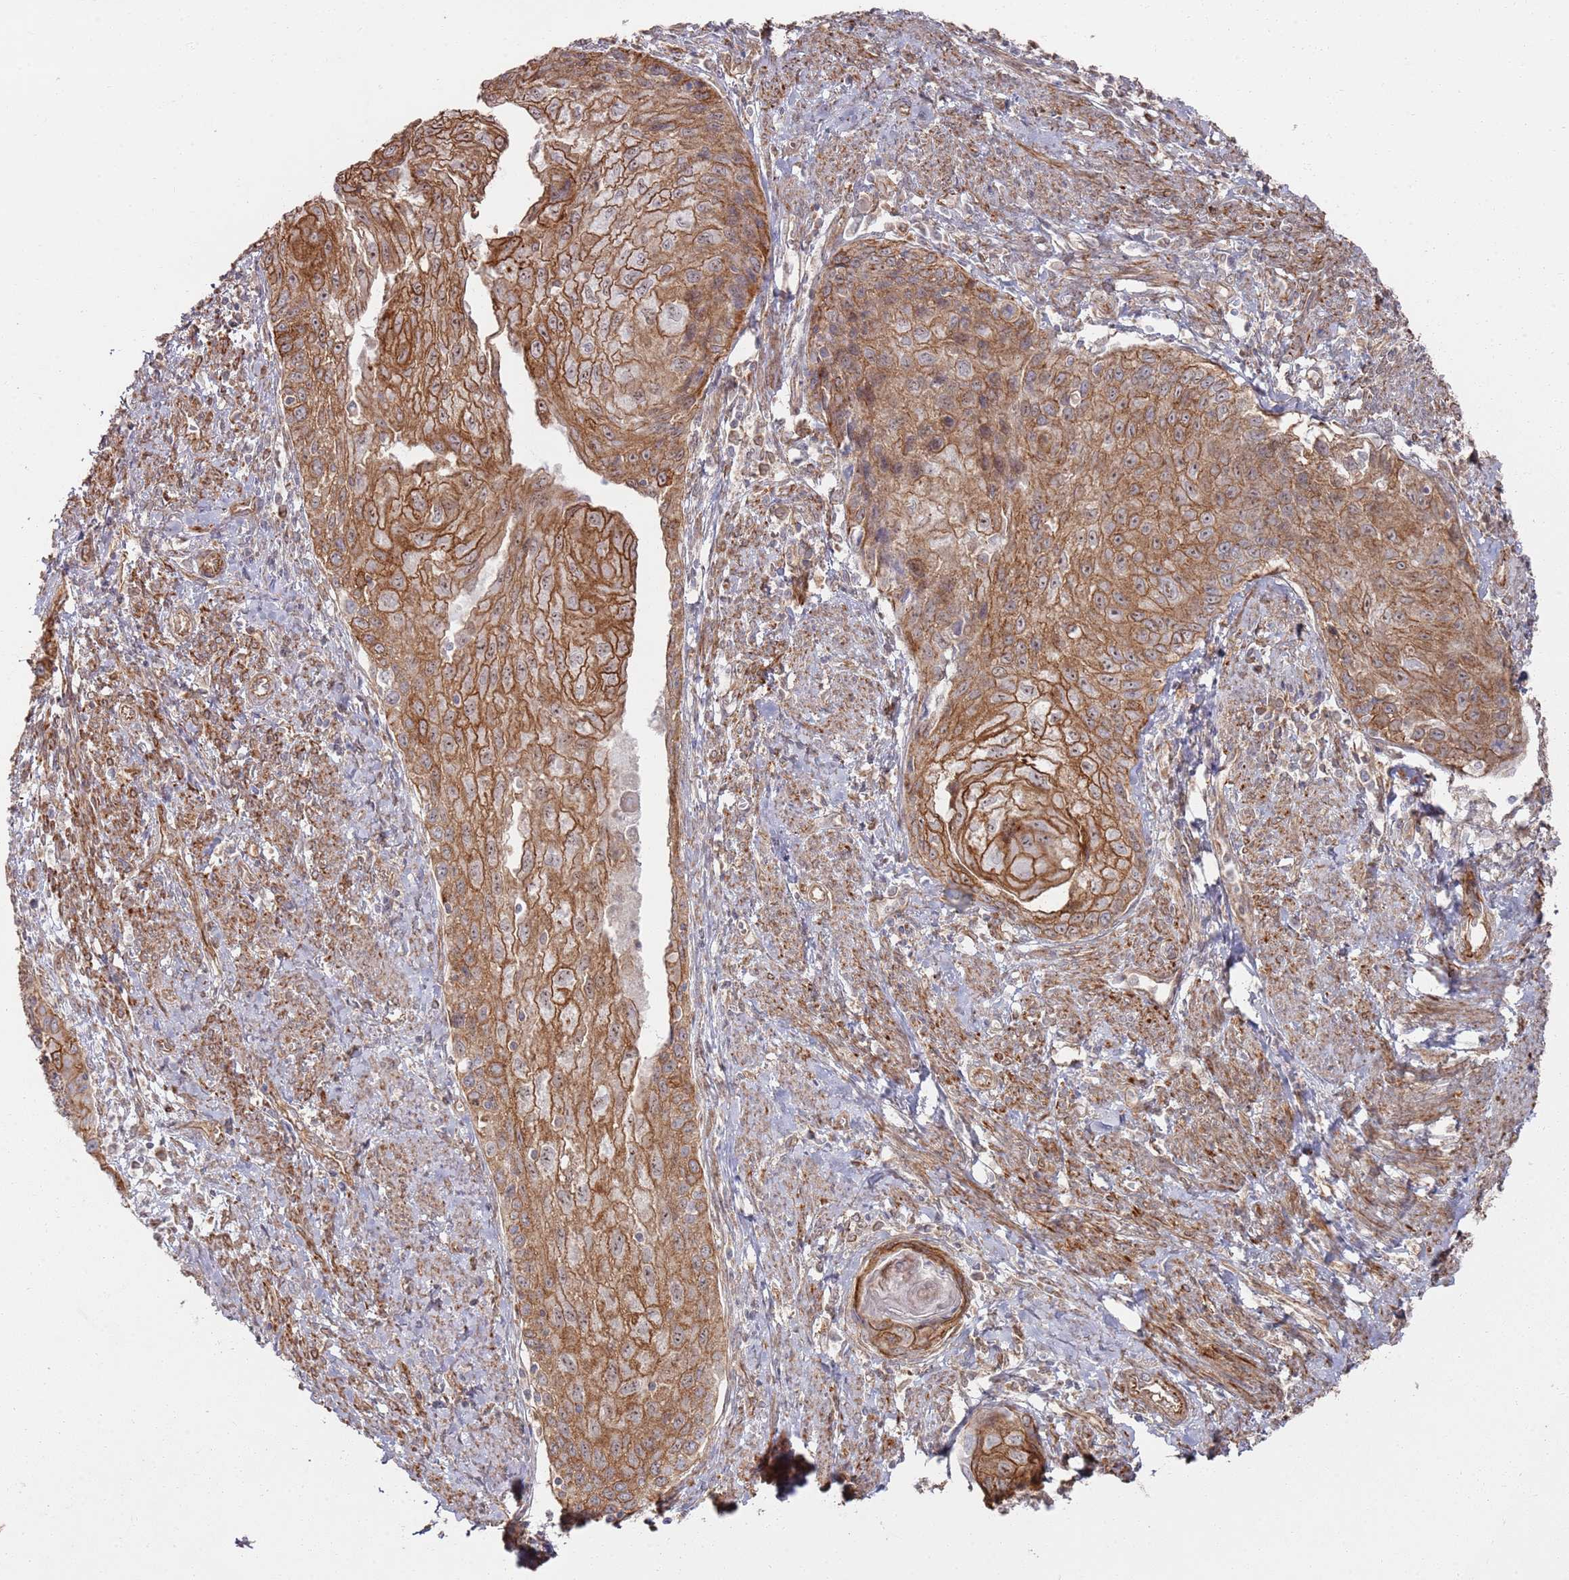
{"staining": {"intensity": "moderate", "quantity": ">75%", "location": "cytoplasmic/membranous"}, "tissue": "cervical cancer", "cell_type": "Tumor cells", "image_type": "cancer", "snomed": [{"axis": "morphology", "description": "Squamous cell carcinoma, NOS"}, {"axis": "topography", "description": "Cervix"}], "caption": "Protein expression analysis of human cervical squamous cell carcinoma reveals moderate cytoplasmic/membranous expression in approximately >75% of tumor cells.", "gene": "PHF21A", "patient": {"sex": "female", "age": 67}}